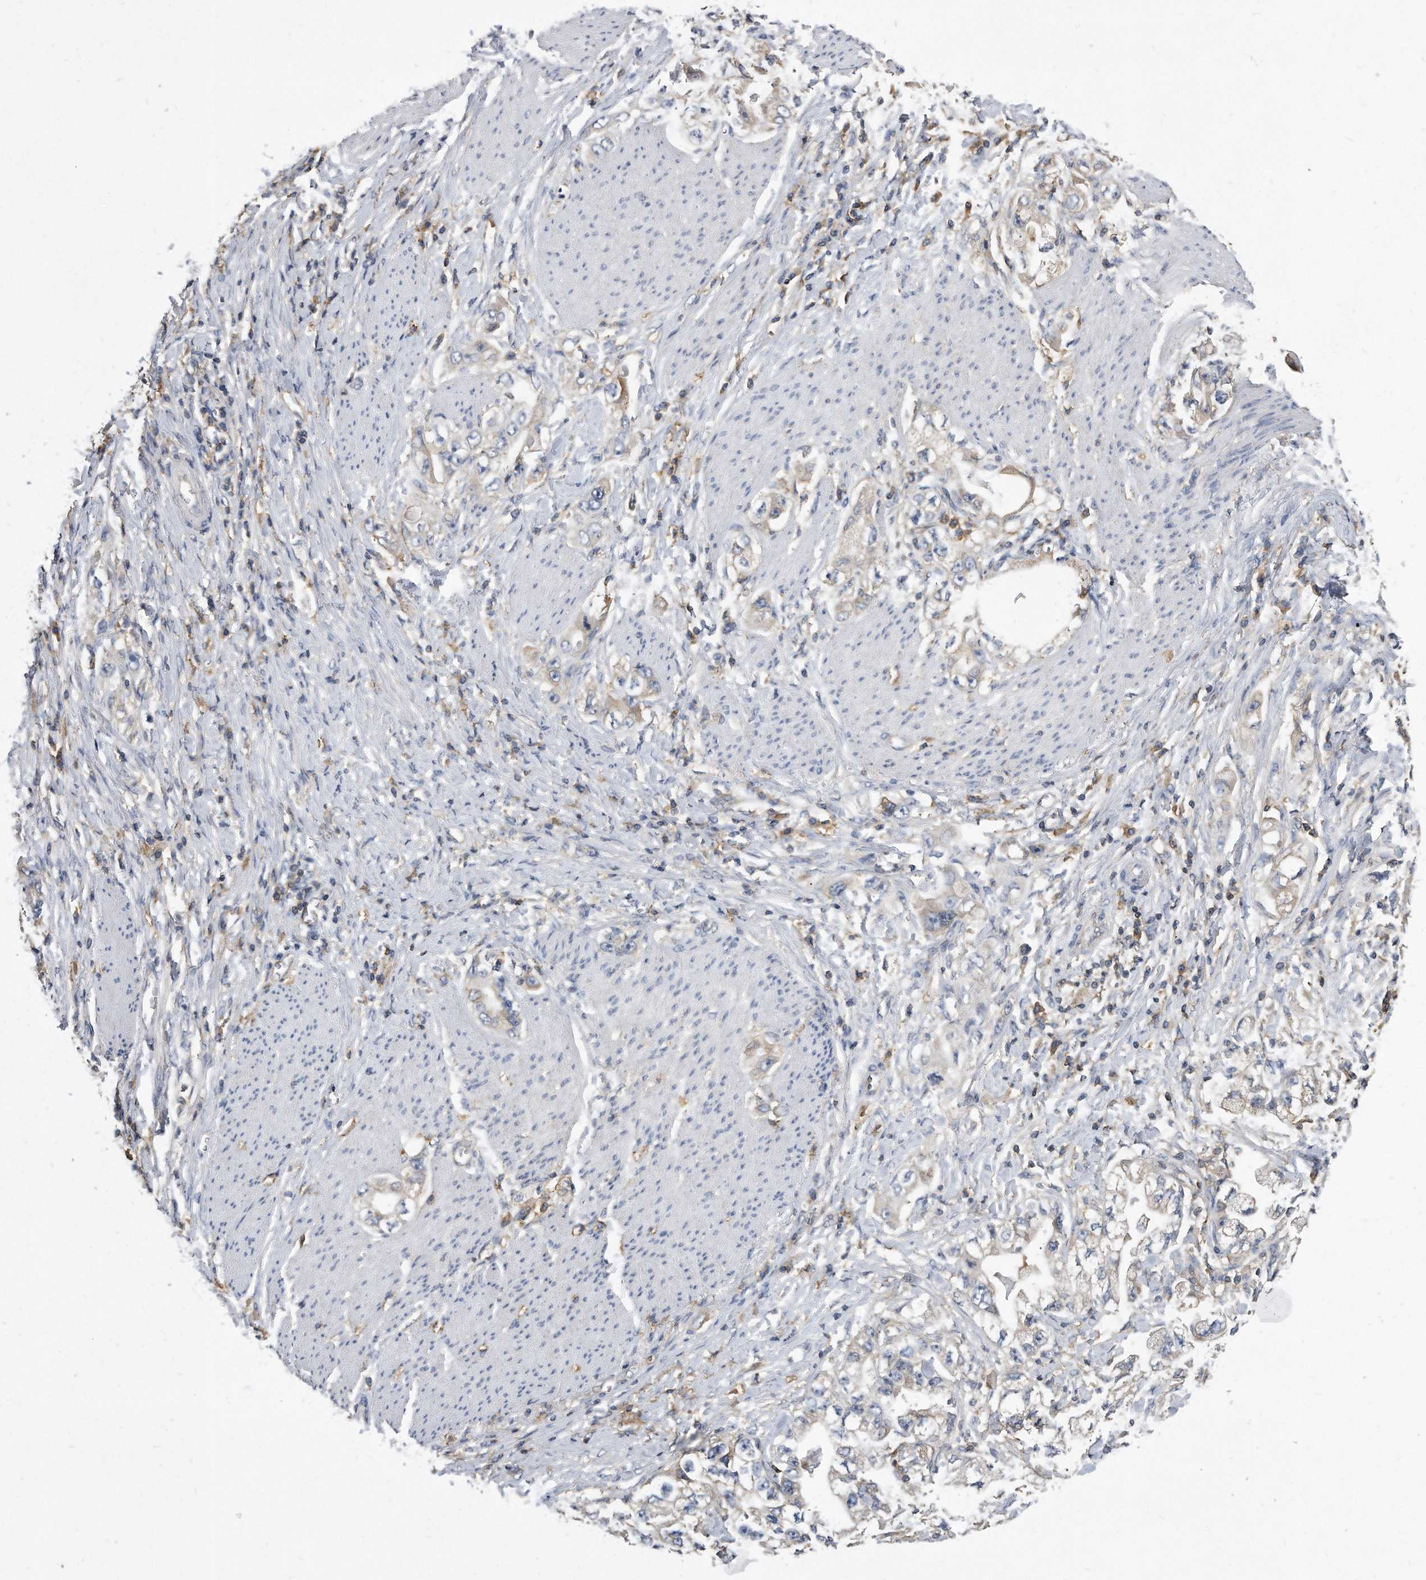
{"staining": {"intensity": "negative", "quantity": "none", "location": "none"}, "tissue": "stomach cancer", "cell_type": "Tumor cells", "image_type": "cancer", "snomed": [{"axis": "morphology", "description": "Adenocarcinoma, NOS"}, {"axis": "topography", "description": "Stomach, lower"}], "caption": "Tumor cells show no significant expression in adenocarcinoma (stomach).", "gene": "ATG5", "patient": {"sex": "female", "age": 93}}